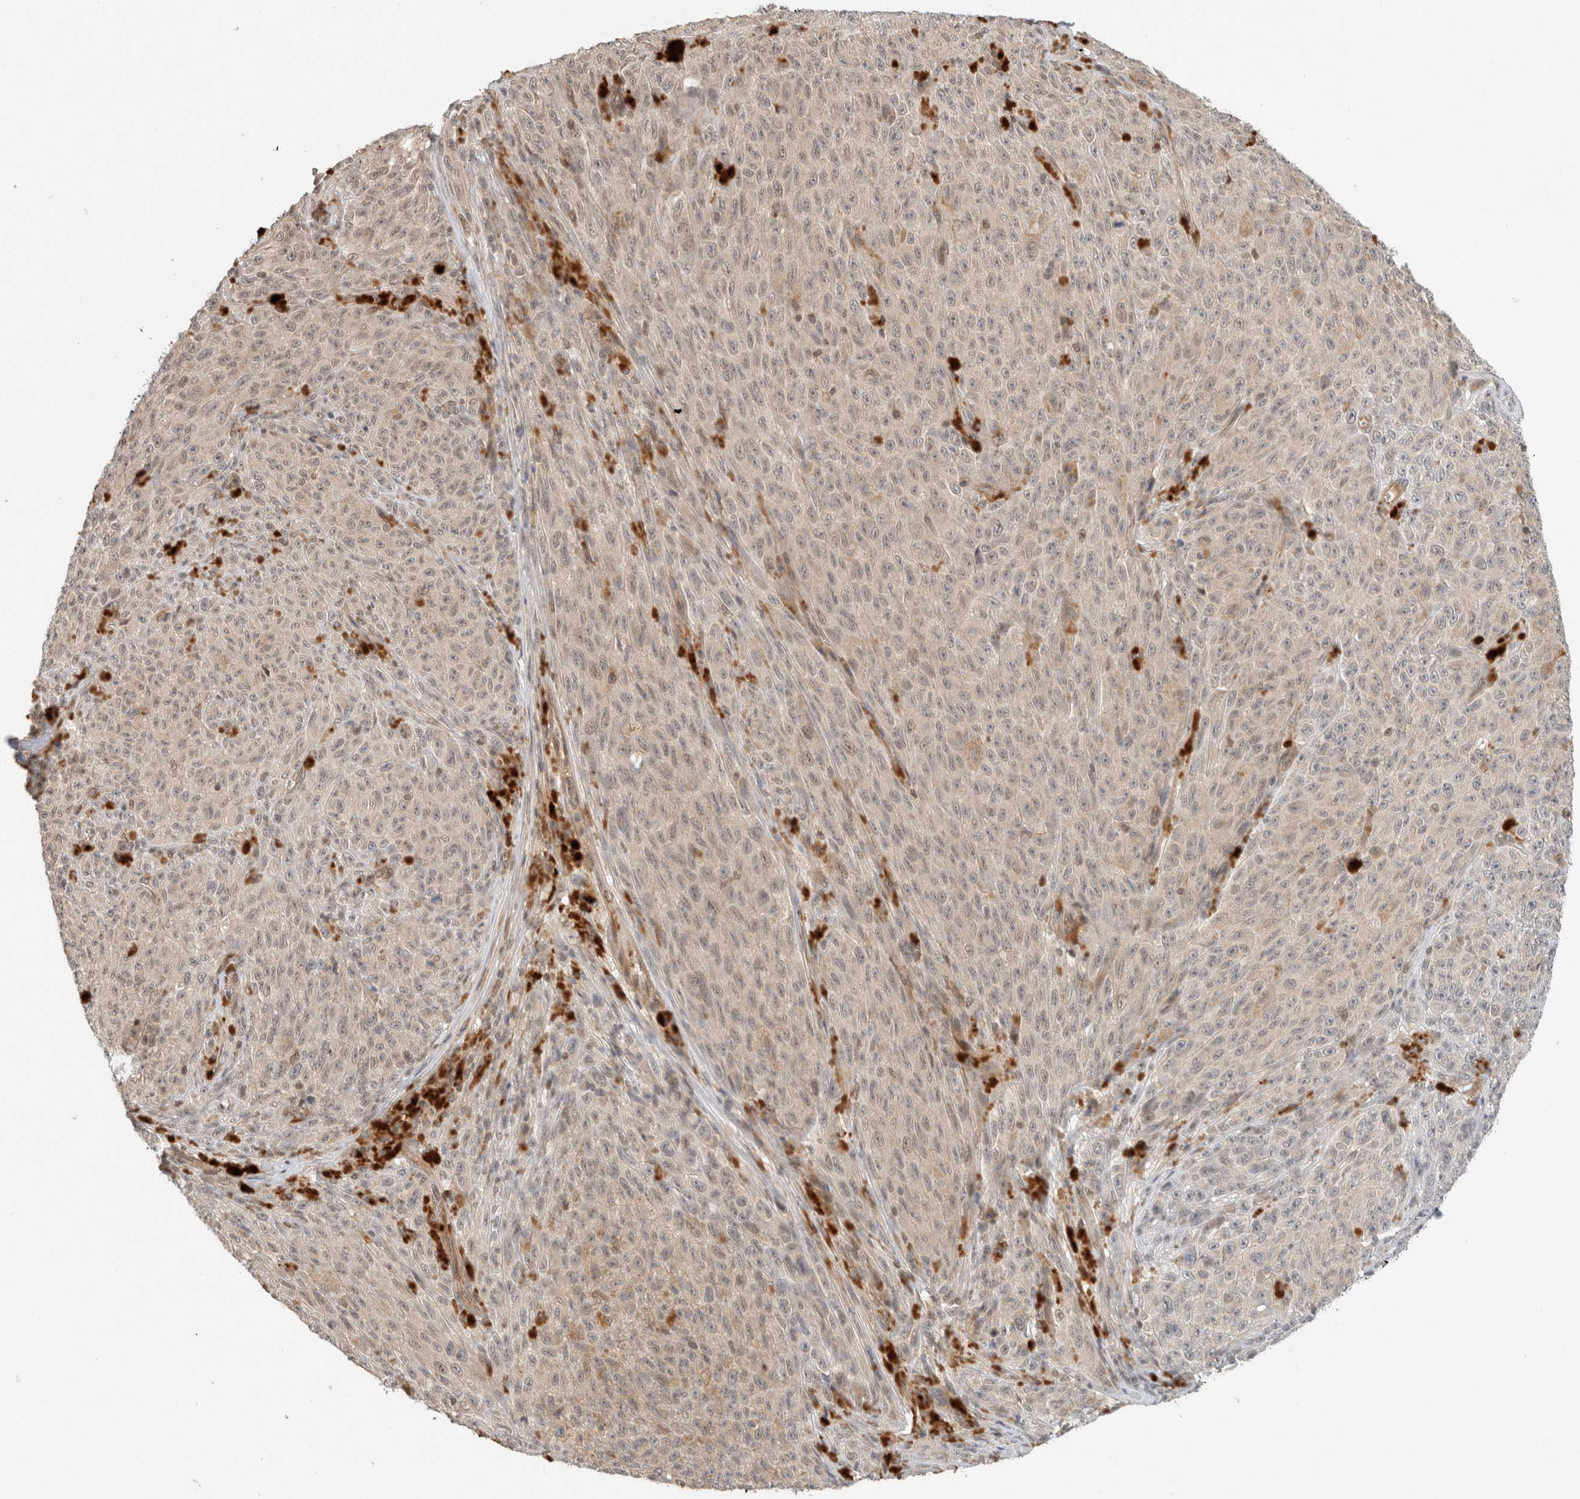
{"staining": {"intensity": "weak", "quantity": "<25%", "location": "cytoplasmic/membranous"}, "tissue": "melanoma", "cell_type": "Tumor cells", "image_type": "cancer", "snomed": [{"axis": "morphology", "description": "Malignant melanoma, NOS"}, {"axis": "topography", "description": "Skin"}], "caption": "An immunohistochemistry image of malignant melanoma is shown. There is no staining in tumor cells of malignant melanoma.", "gene": "CAAP1", "patient": {"sex": "female", "age": 82}}